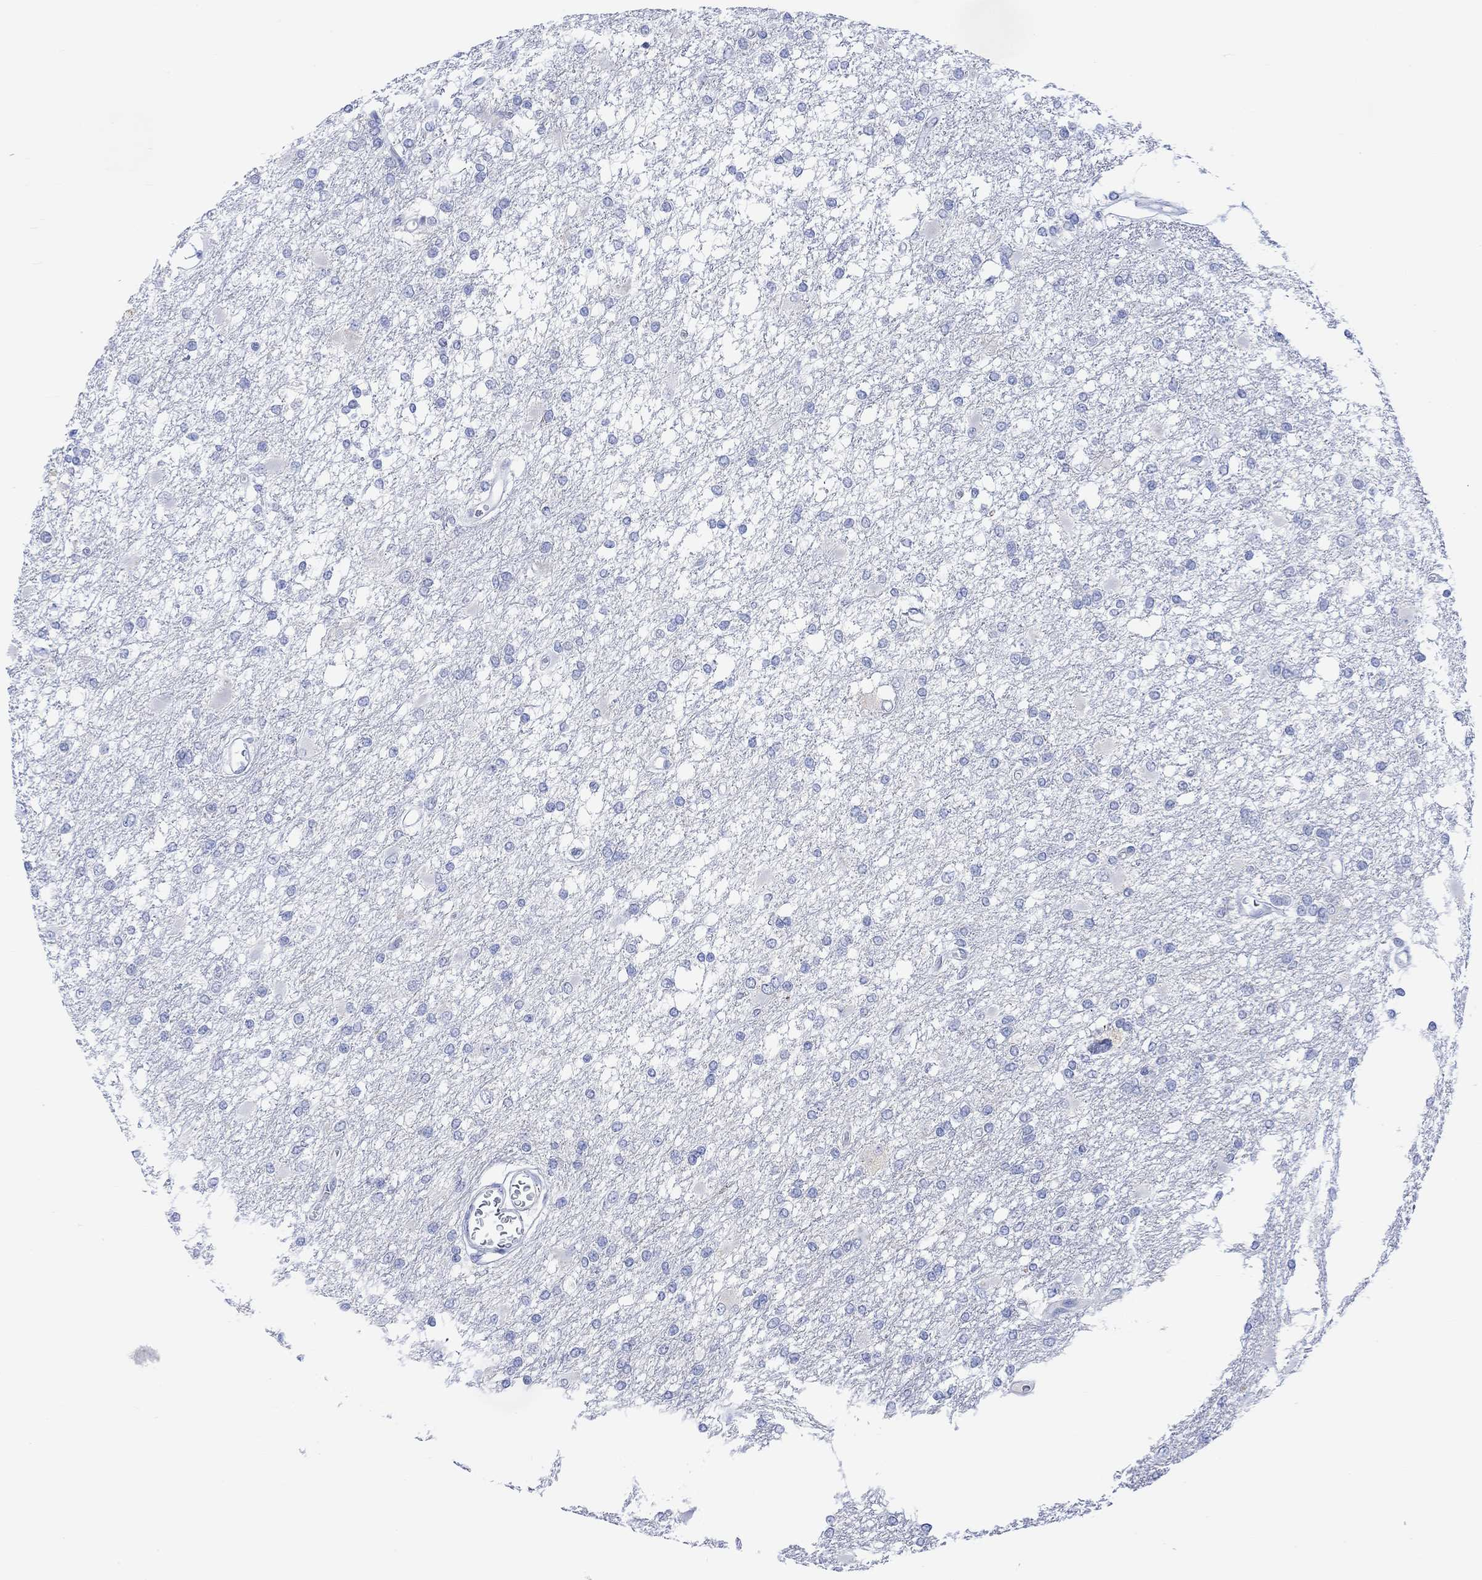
{"staining": {"intensity": "negative", "quantity": "none", "location": "none"}, "tissue": "glioma", "cell_type": "Tumor cells", "image_type": "cancer", "snomed": [{"axis": "morphology", "description": "Glioma, malignant, High grade"}, {"axis": "topography", "description": "Cerebral cortex"}], "caption": "High-grade glioma (malignant) stained for a protein using immunohistochemistry displays no staining tumor cells.", "gene": "CALCA", "patient": {"sex": "male", "age": 79}}